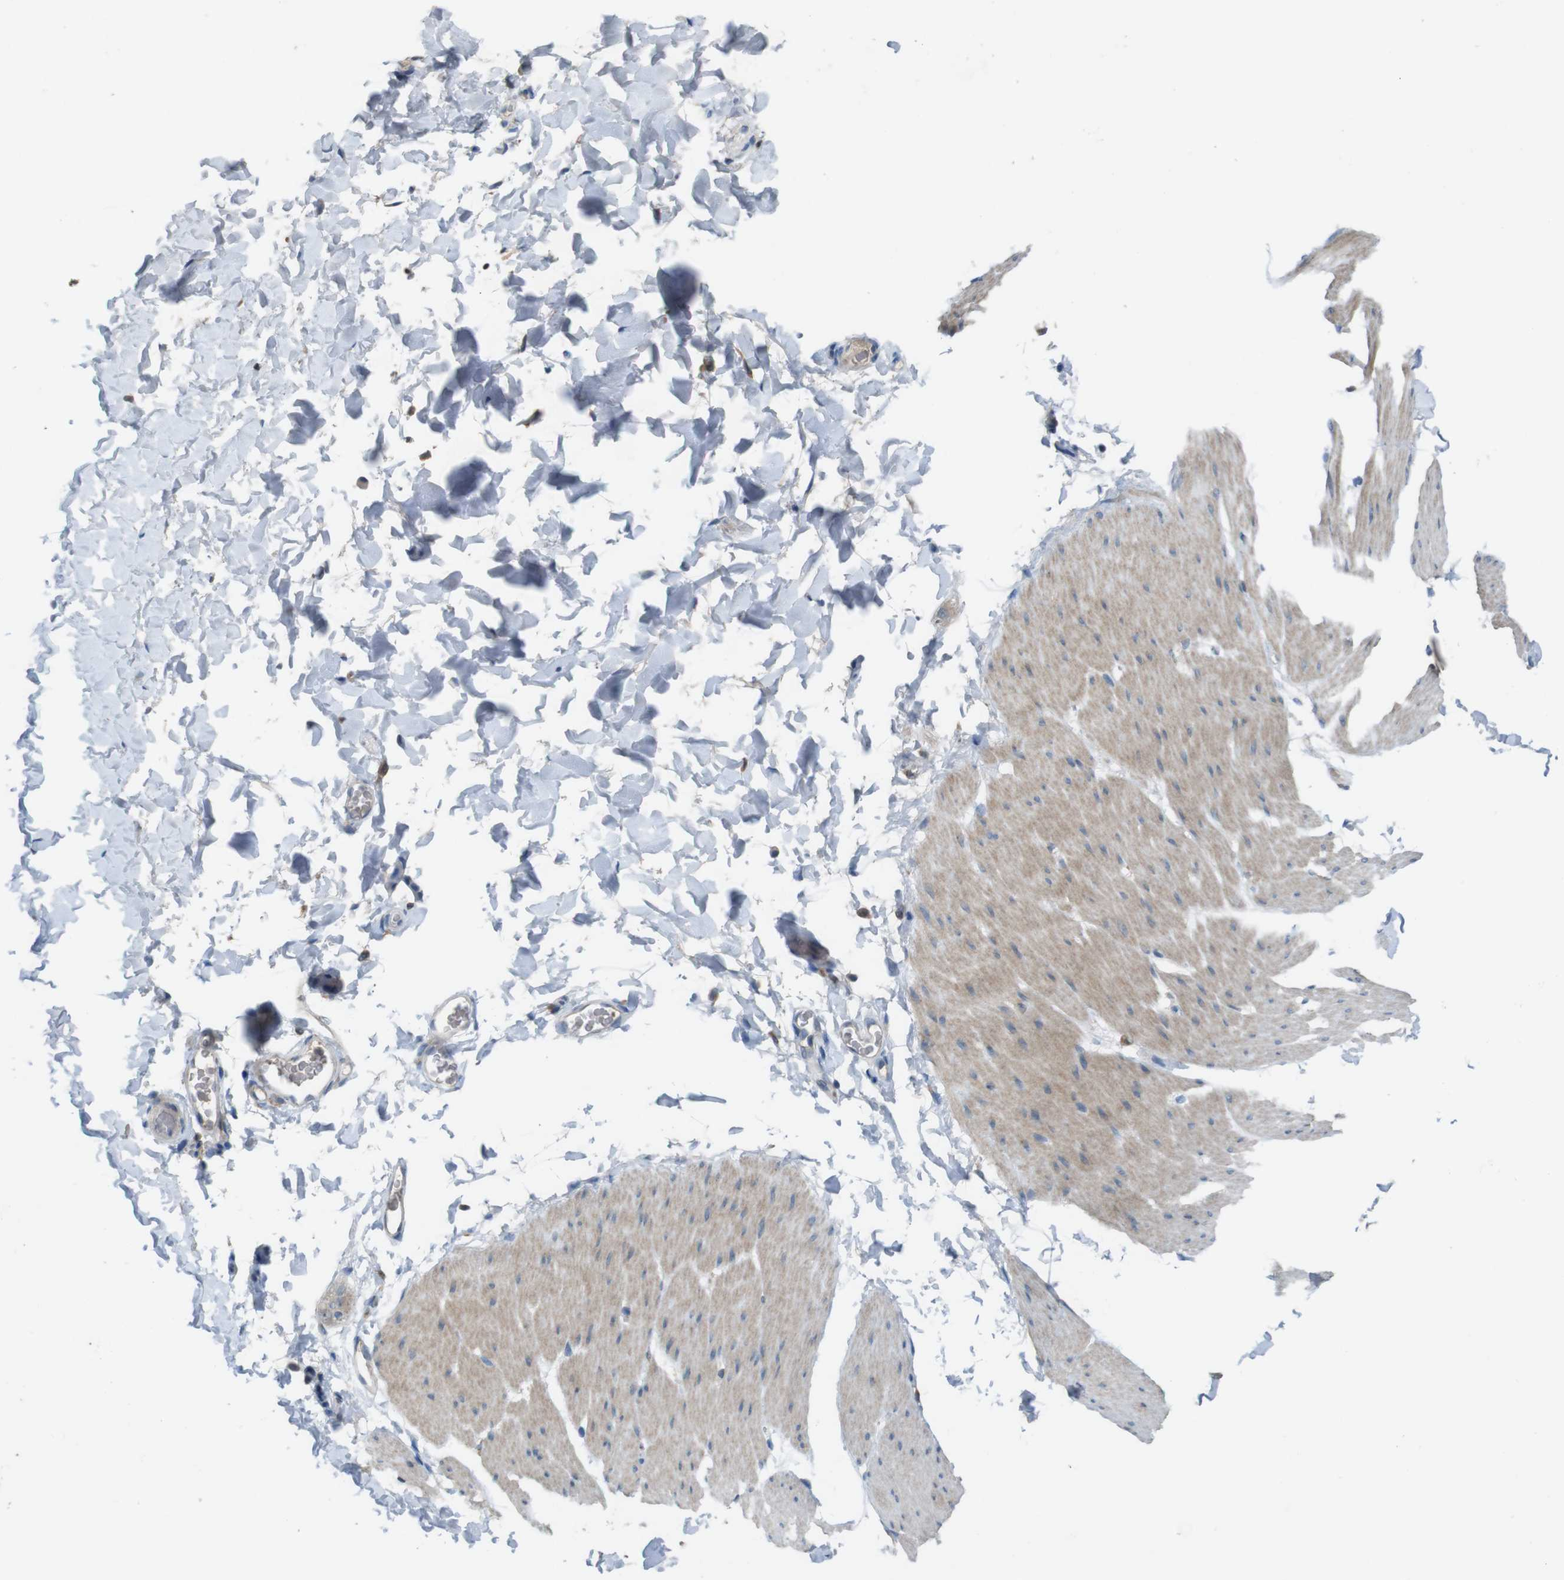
{"staining": {"intensity": "weak", "quantity": "25%-75%", "location": "cytoplasmic/membranous"}, "tissue": "smooth muscle", "cell_type": "Smooth muscle cells", "image_type": "normal", "snomed": [{"axis": "morphology", "description": "Normal tissue, NOS"}, {"axis": "topography", "description": "Smooth muscle"}, {"axis": "topography", "description": "Colon"}], "caption": "Immunohistochemistry photomicrograph of normal human smooth muscle stained for a protein (brown), which exhibits low levels of weak cytoplasmic/membranous expression in approximately 25%-75% of smooth muscle cells.", "gene": "MOGAT3", "patient": {"sex": "male", "age": 67}}